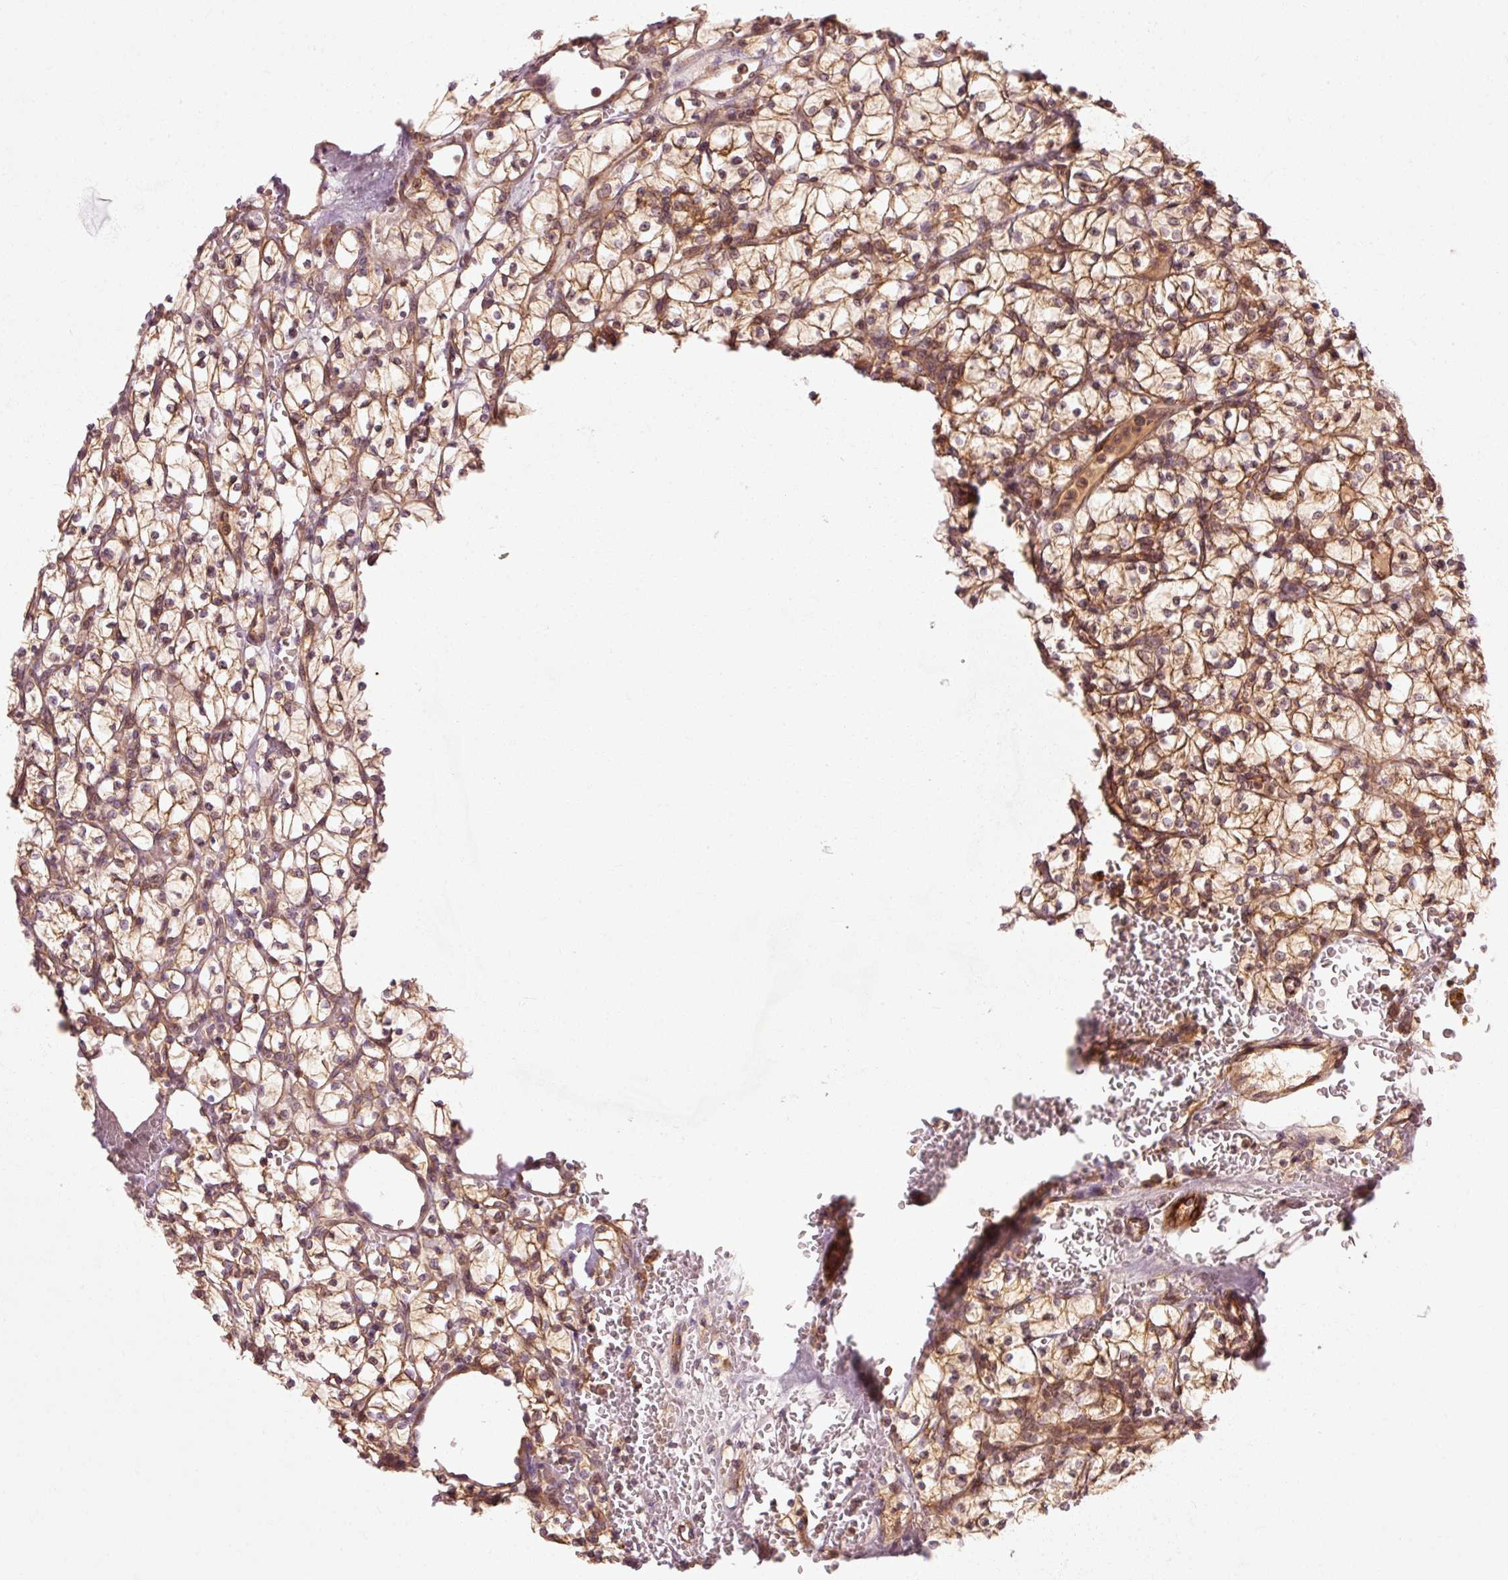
{"staining": {"intensity": "moderate", "quantity": ">75%", "location": "cytoplasmic/membranous"}, "tissue": "renal cancer", "cell_type": "Tumor cells", "image_type": "cancer", "snomed": [{"axis": "morphology", "description": "Adenocarcinoma, NOS"}, {"axis": "topography", "description": "Kidney"}], "caption": "Renal cancer (adenocarcinoma) was stained to show a protein in brown. There is medium levels of moderate cytoplasmic/membranous expression in about >75% of tumor cells.", "gene": "CTNNA1", "patient": {"sex": "female", "age": 64}}